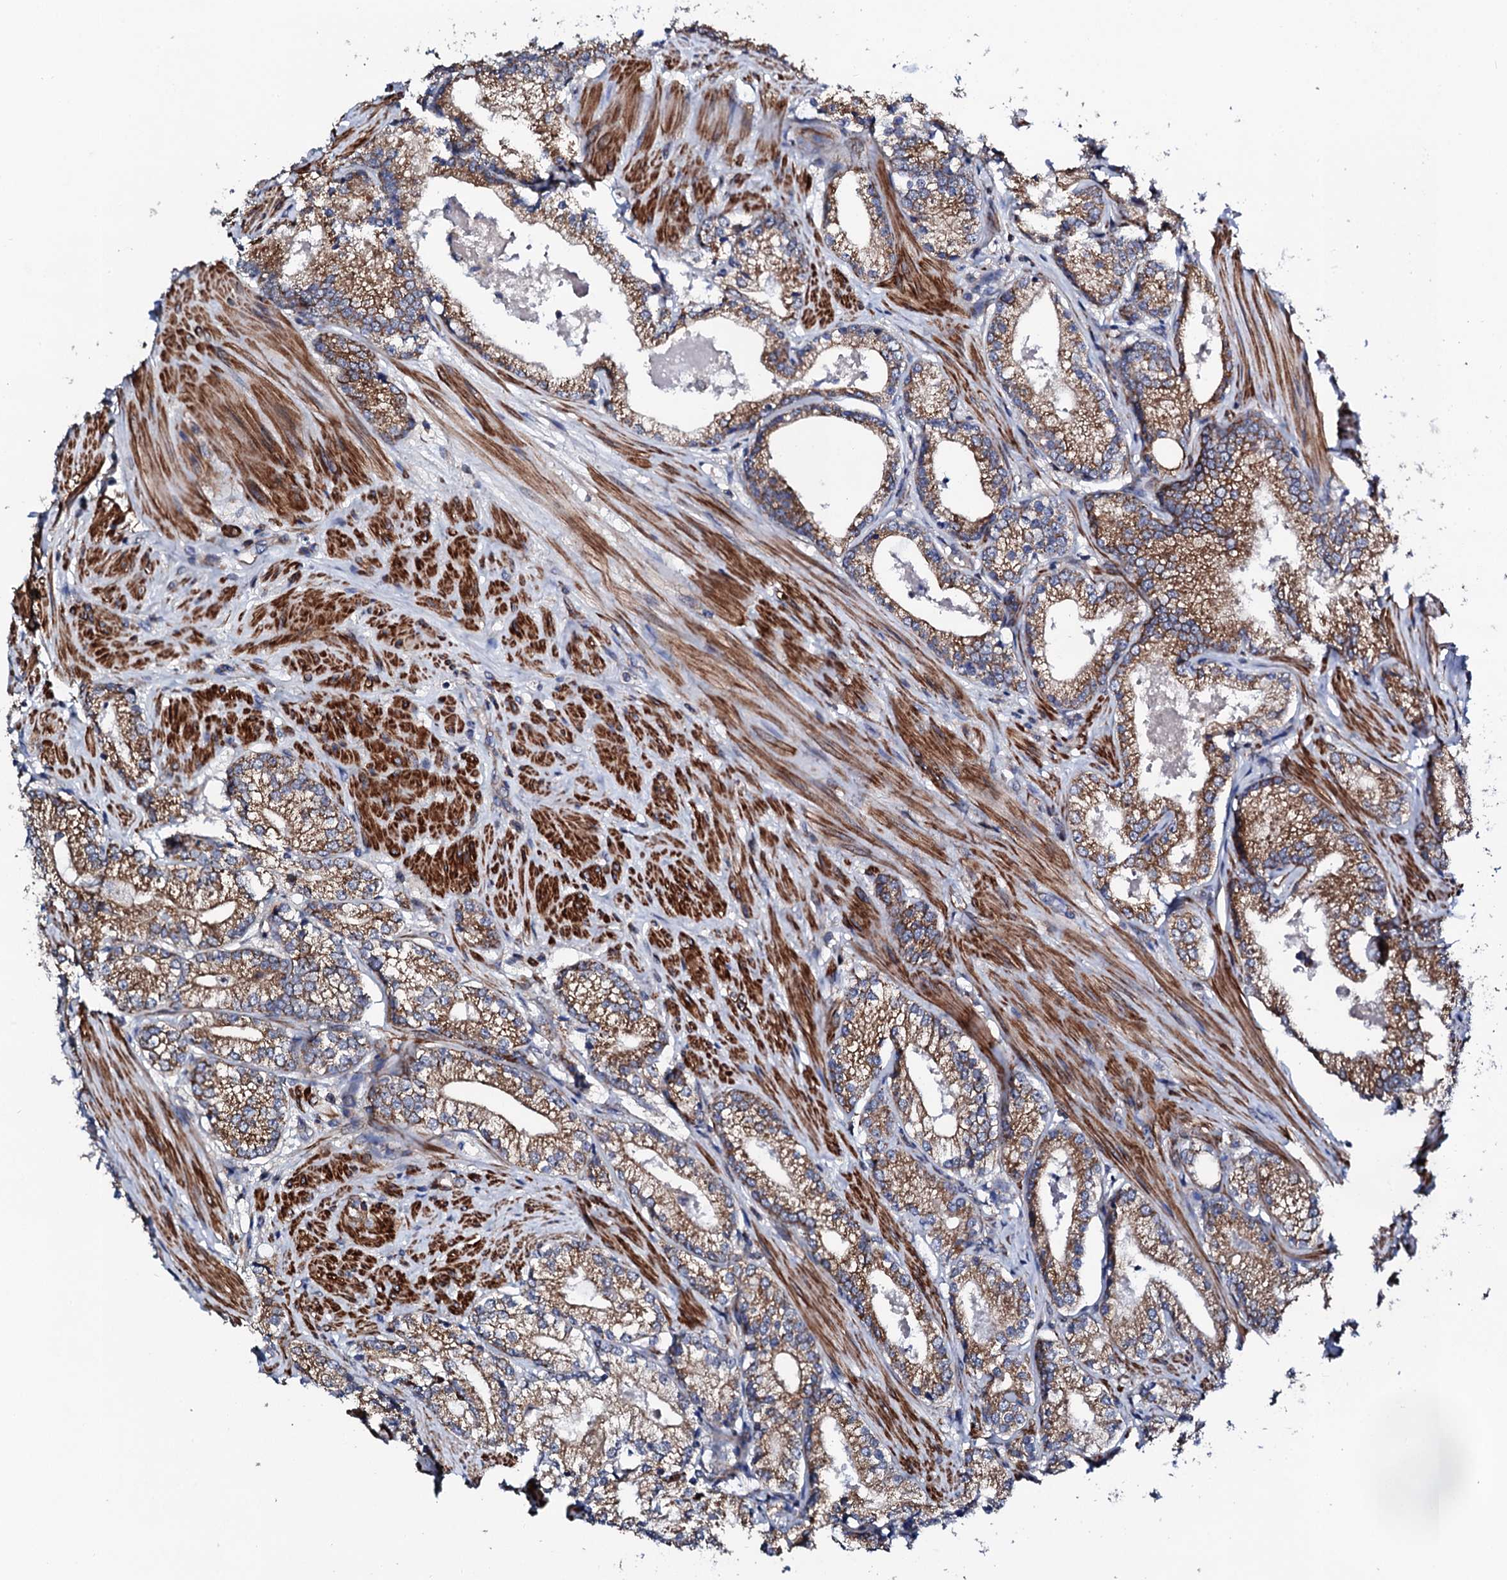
{"staining": {"intensity": "moderate", "quantity": ">75%", "location": "cytoplasmic/membranous"}, "tissue": "prostate cancer", "cell_type": "Tumor cells", "image_type": "cancer", "snomed": [{"axis": "morphology", "description": "Adenocarcinoma, High grade"}, {"axis": "topography", "description": "Prostate"}], "caption": "IHC staining of prostate cancer, which demonstrates medium levels of moderate cytoplasmic/membranous expression in approximately >75% of tumor cells indicating moderate cytoplasmic/membranous protein staining. The staining was performed using DAB (3,3'-diaminobenzidine) (brown) for protein detection and nuclei were counterstained in hematoxylin (blue).", "gene": "COG4", "patient": {"sex": "male", "age": 66}}